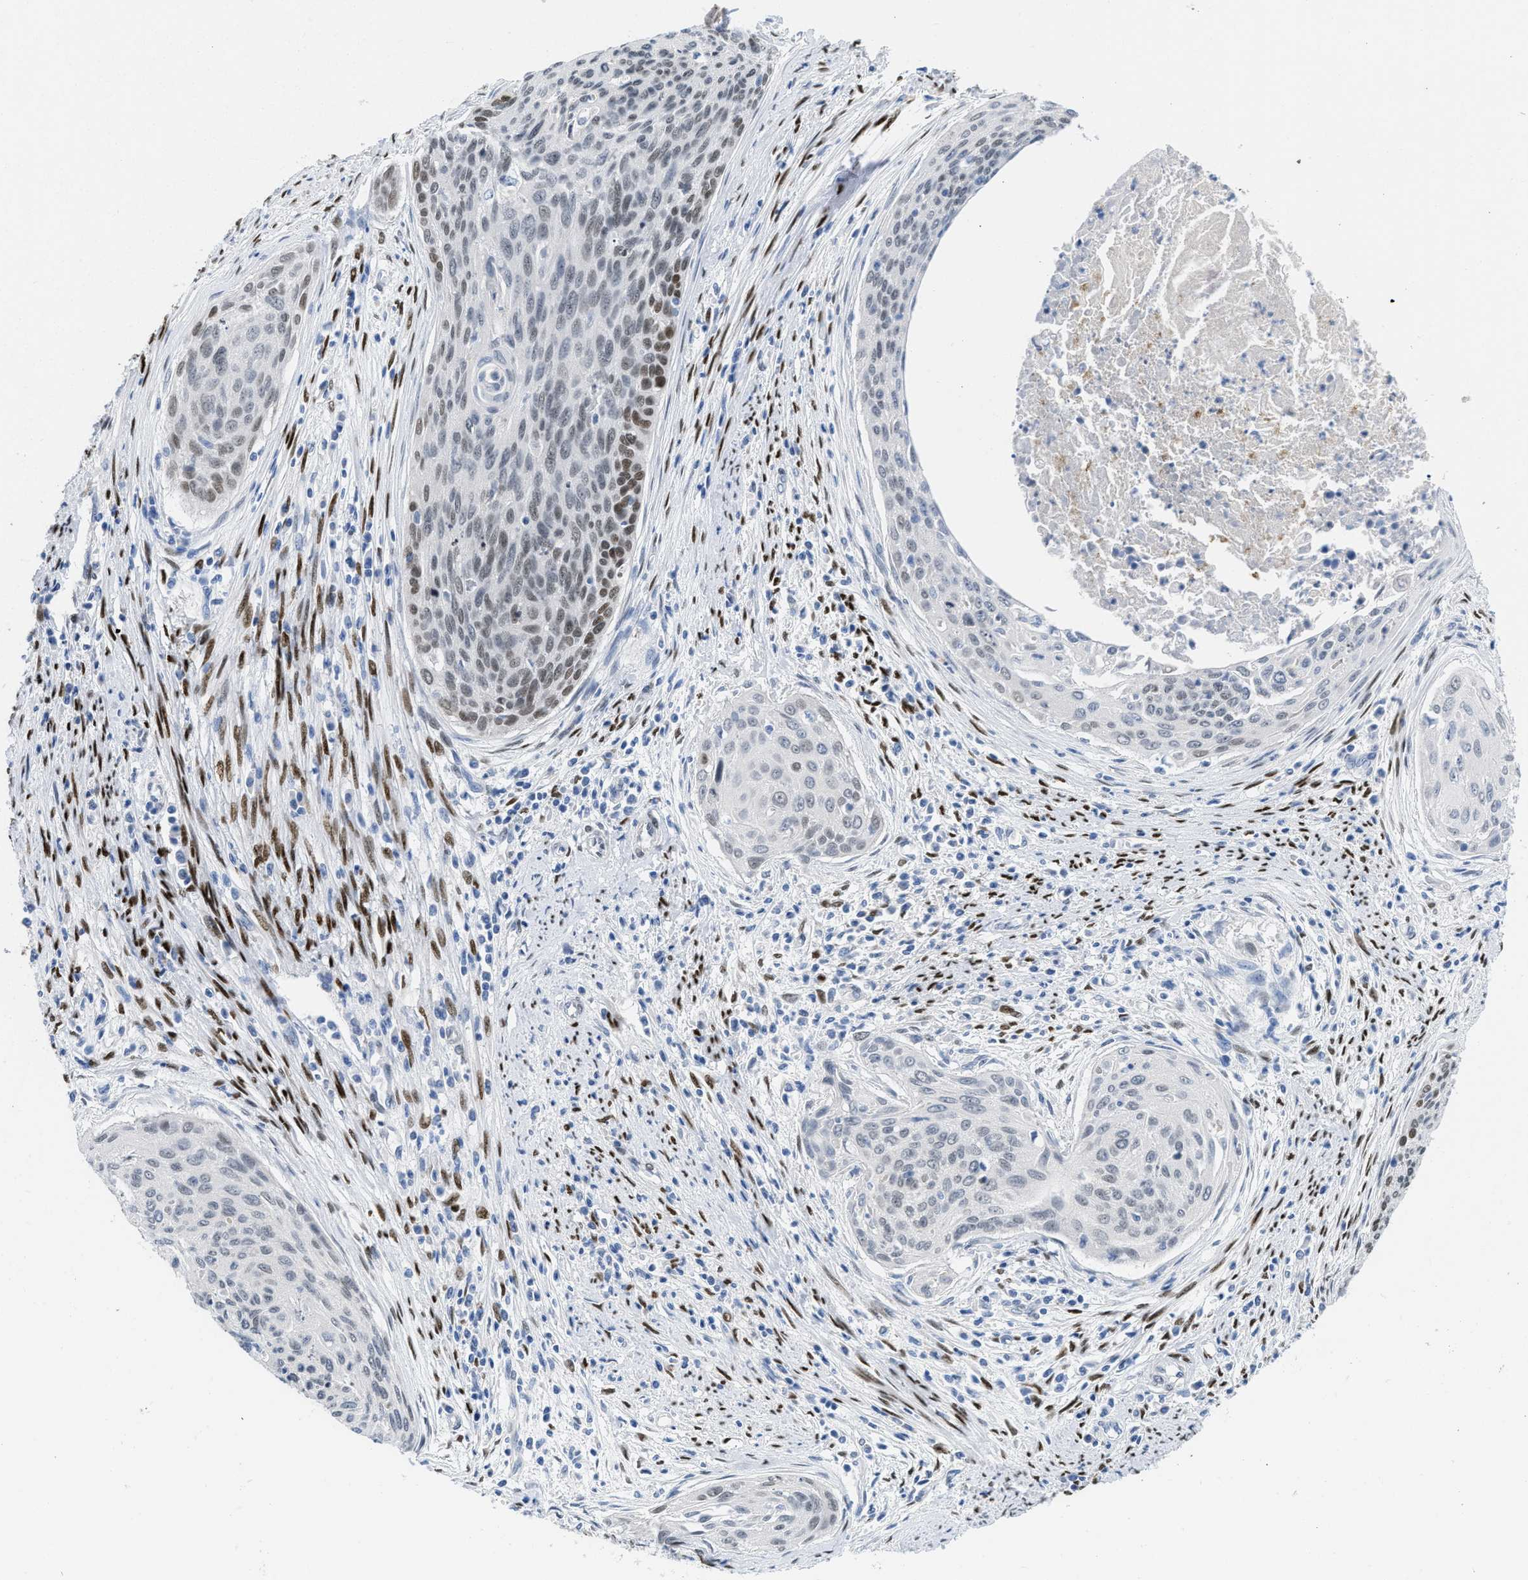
{"staining": {"intensity": "strong", "quantity": "25%-75%", "location": "nuclear"}, "tissue": "cervical cancer", "cell_type": "Tumor cells", "image_type": "cancer", "snomed": [{"axis": "morphology", "description": "Squamous cell carcinoma, NOS"}, {"axis": "topography", "description": "Cervix"}], "caption": "Immunohistochemical staining of human cervical cancer (squamous cell carcinoma) demonstrates high levels of strong nuclear protein expression in approximately 25%-75% of tumor cells.", "gene": "NFIX", "patient": {"sex": "female", "age": 55}}